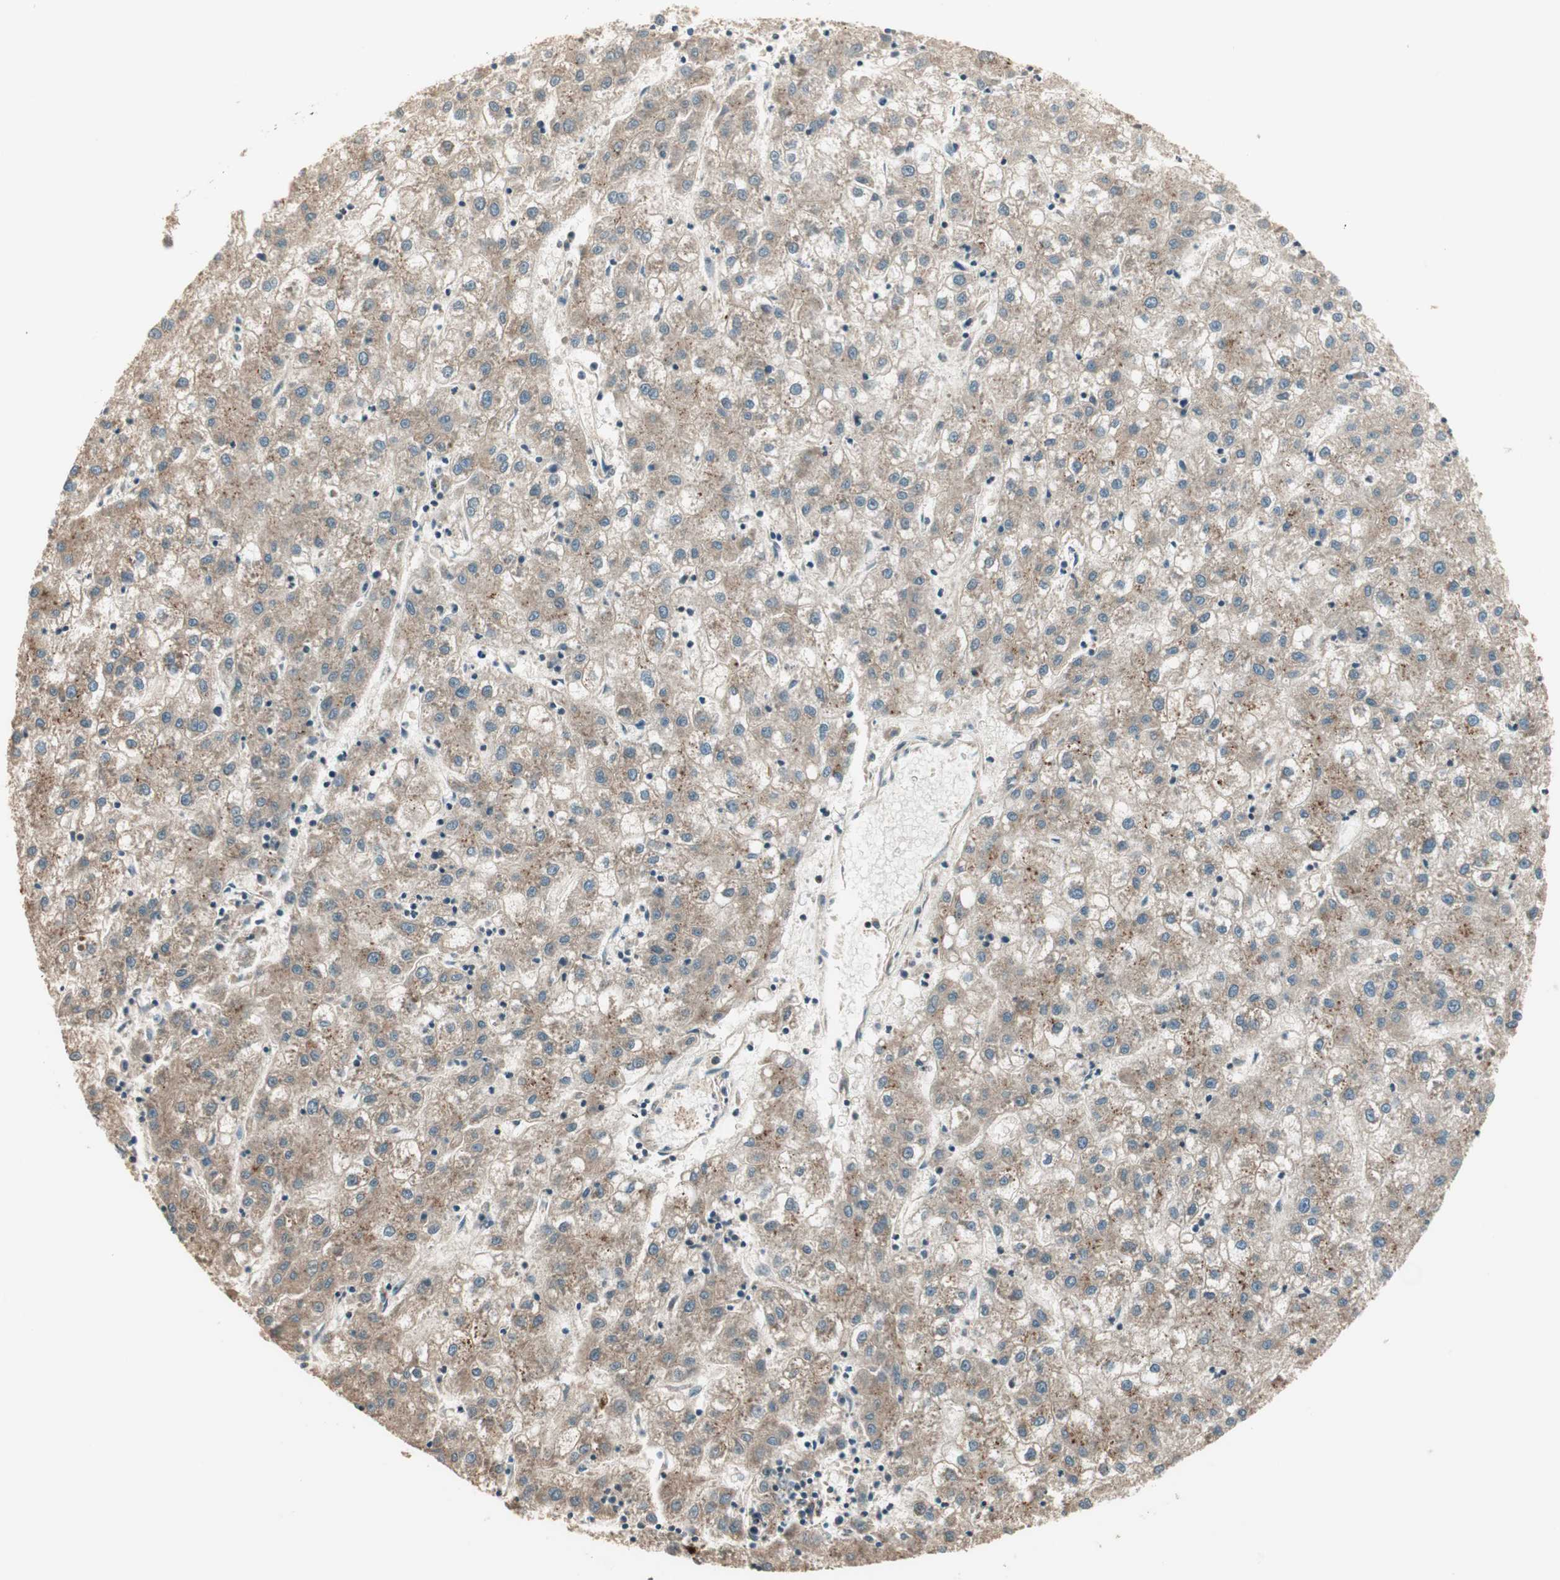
{"staining": {"intensity": "moderate", "quantity": ">75%", "location": "cytoplasmic/membranous"}, "tissue": "liver cancer", "cell_type": "Tumor cells", "image_type": "cancer", "snomed": [{"axis": "morphology", "description": "Carcinoma, Hepatocellular, NOS"}, {"axis": "topography", "description": "Liver"}], "caption": "The photomicrograph shows a brown stain indicating the presence of a protein in the cytoplasmic/membranous of tumor cells in liver cancer (hepatocellular carcinoma).", "gene": "CNOT4", "patient": {"sex": "male", "age": 72}}